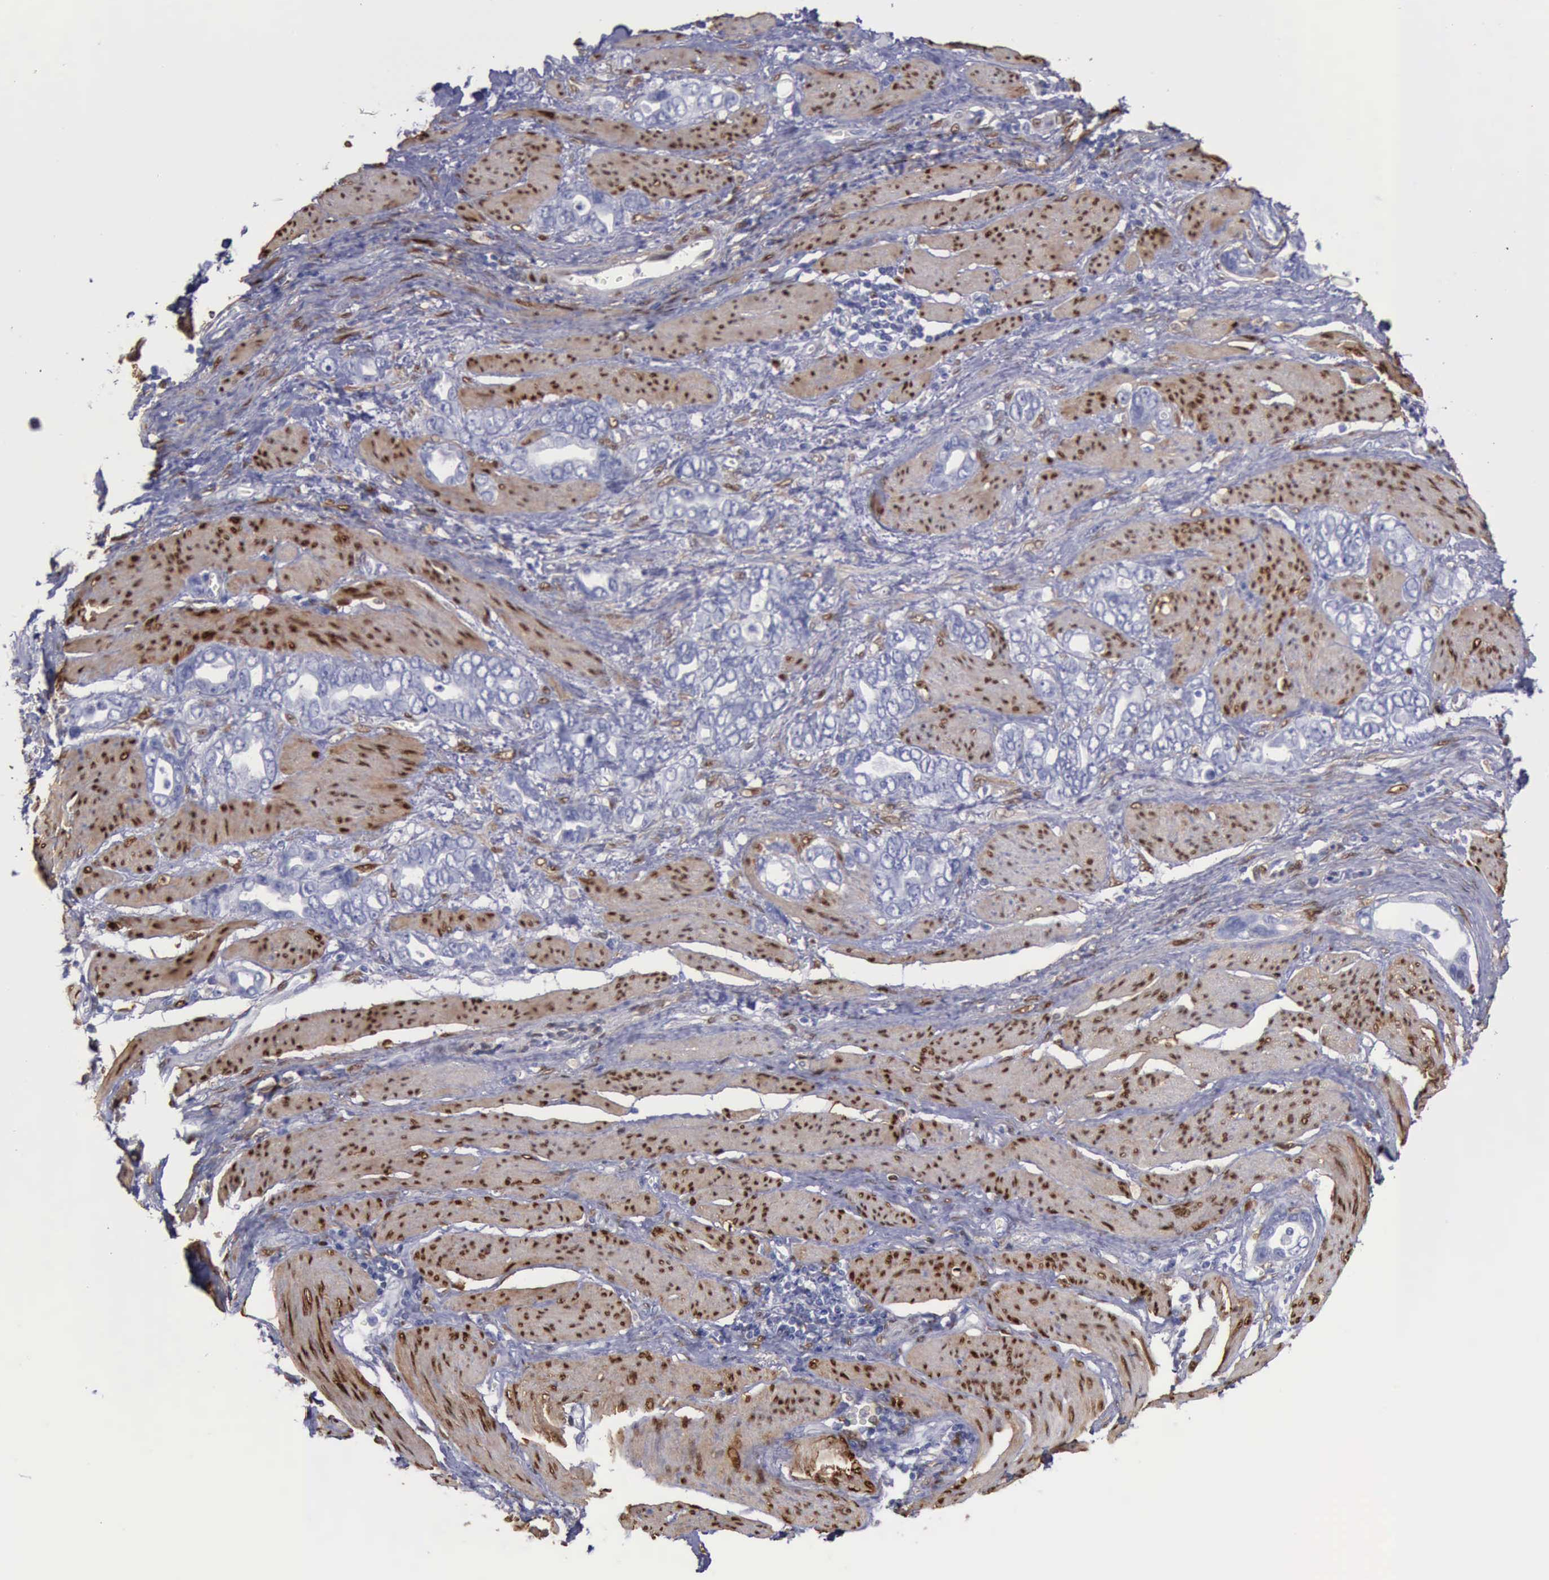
{"staining": {"intensity": "negative", "quantity": "none", "location": "none"}, "tissue": "stomach cancer", "cell_type": "Tumor cells", "image_type": "cancer", "snomed": [{"axis": "morphology", "description": "Adenocarcinoma, NOS"}, {"axis": "topography", "description": "Stomach"}], "caption": "Stomach cancer was stained to show a protein in brown. There is no significant staining in tumor cells.", "gene": "FHL1", "patient": {"sex": "male", "age": 78}}